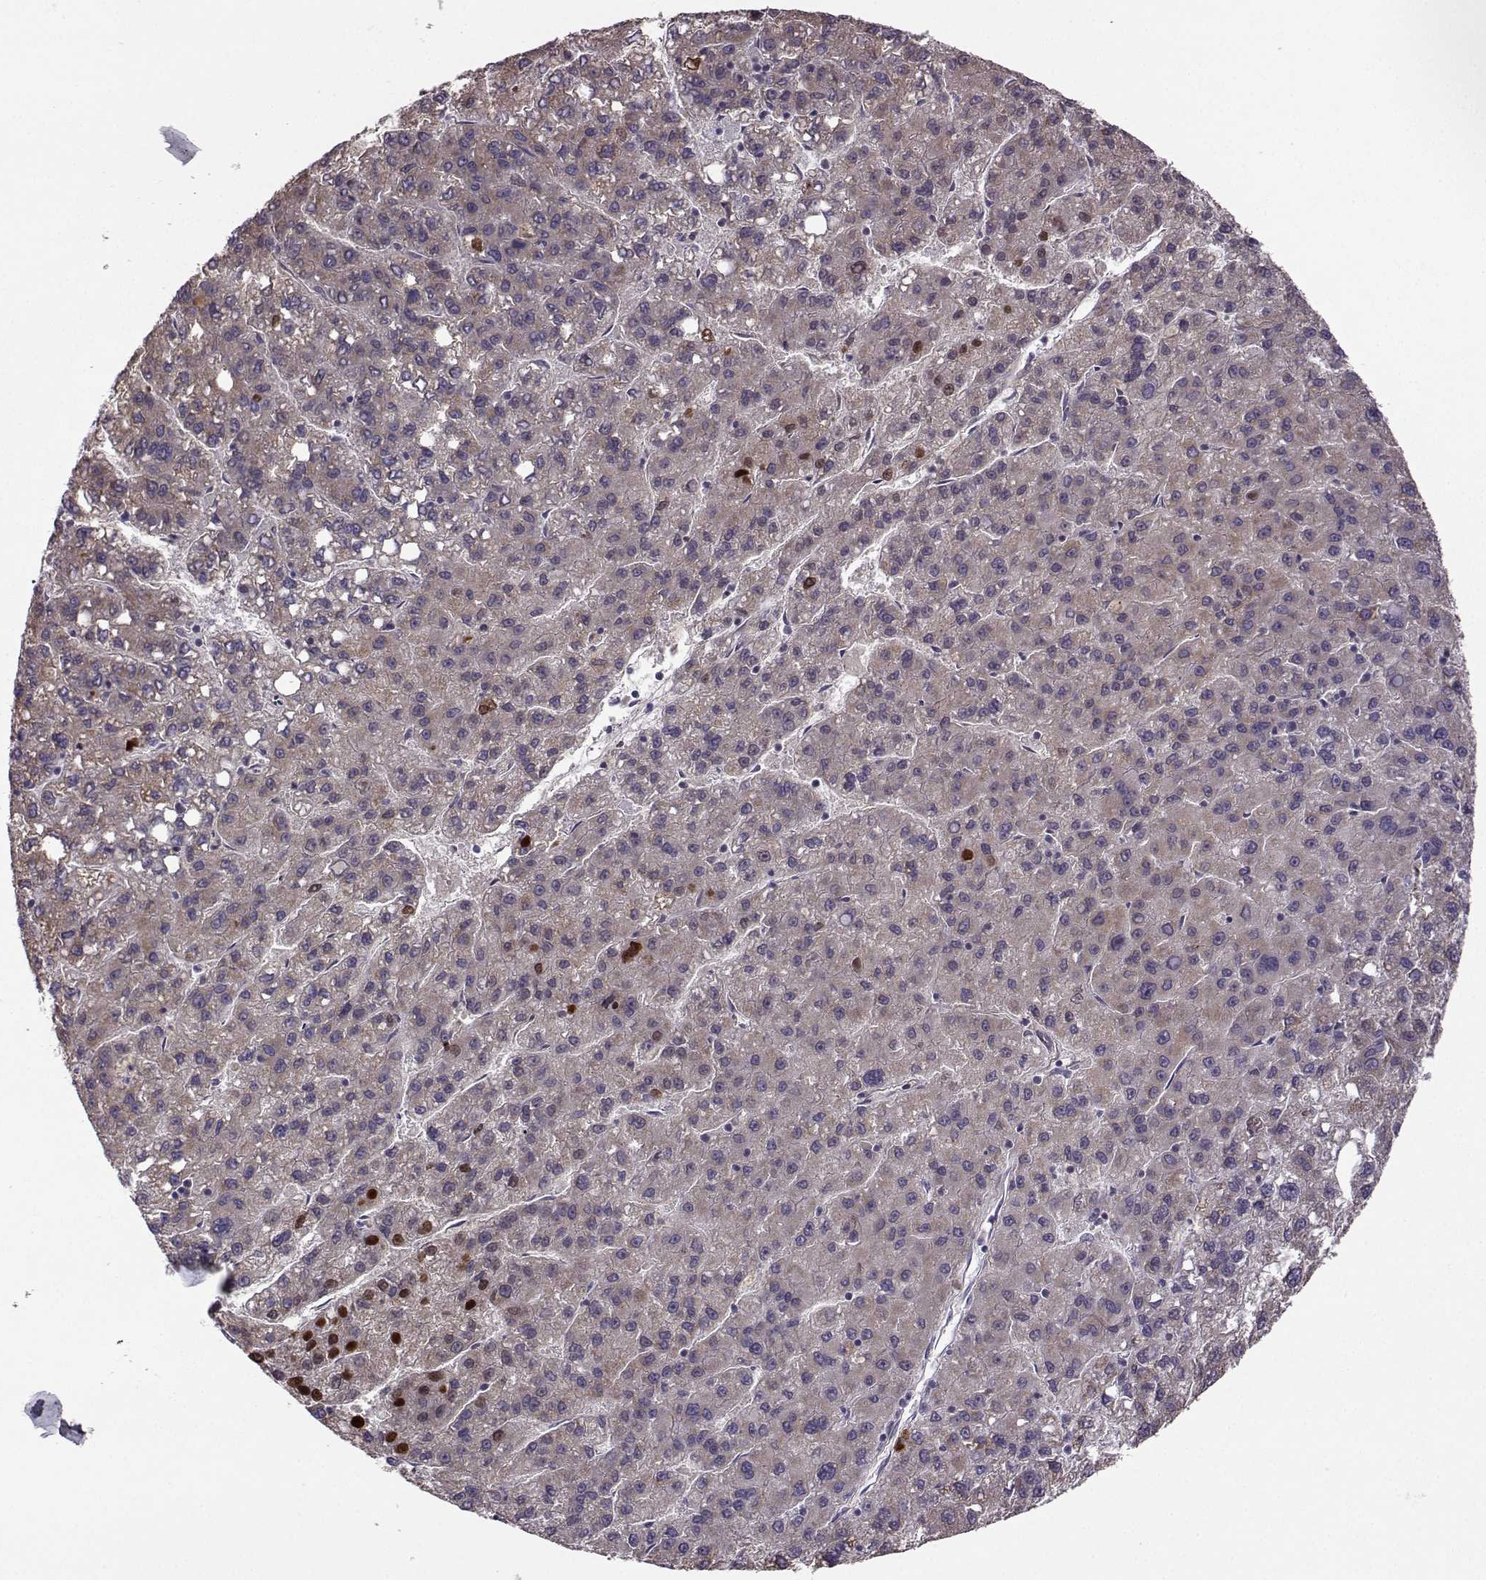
{"staining": {"intensity": "moderate", "quantity": ">75%", "location": "cytoplasmic/membranous"}, "tissue": "liver cancer", "cell_type": "Tumor cells", "image_type": "cancer", "snomed": [{"axis": "morphology", "description": "Carcinoma, Hepatocellular, NOS"}, {"axis": "topography", "description": "Liver"}], "caption": "Liver cancer tissue exhibits moderate cytoplasmic/membranous staining in approximately >75% of tumor cells", "gene": "NECAB3", "patient": {"sex": "female", "age": 82}}